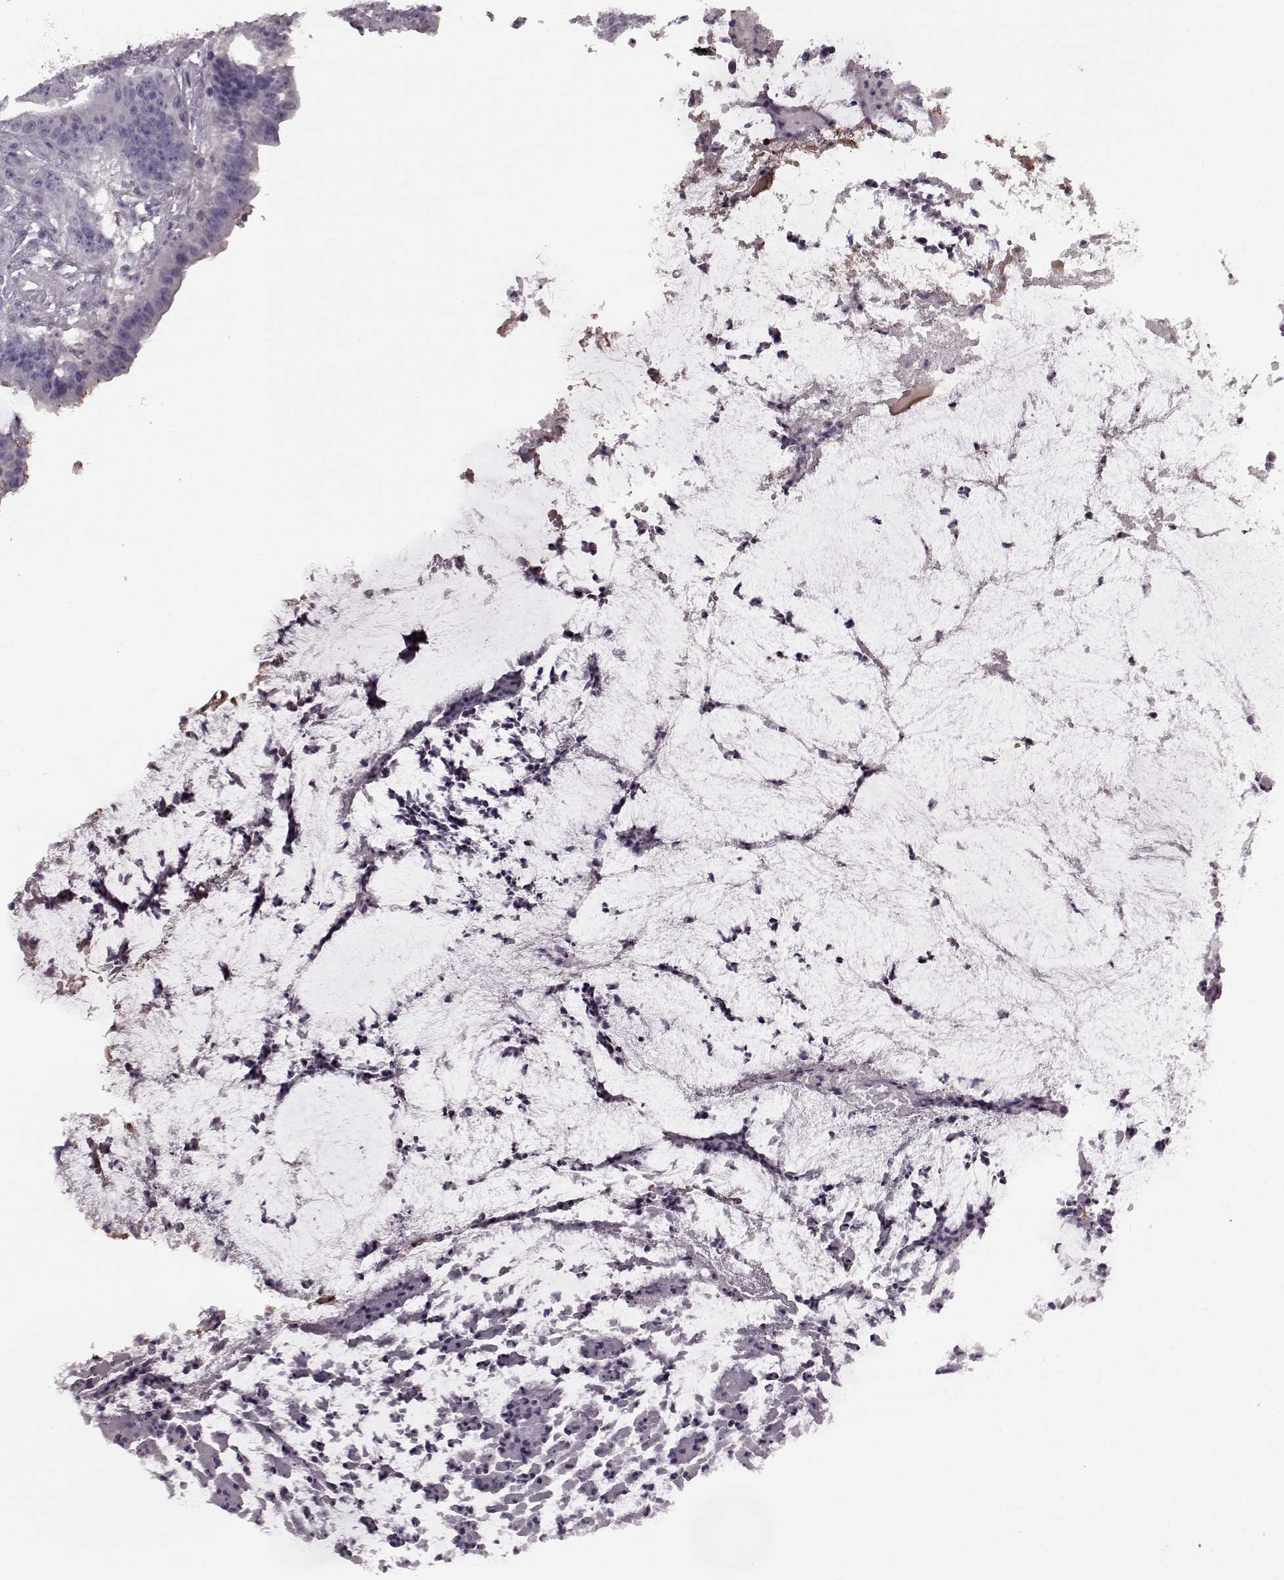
{"staining": {"intensity": "negative", "quantity": "none", "location": "none"}, "tissue": "colorectal cancer", "cell_type": "Tumor cells", "image_type": "cancer", "snomed": [{"axis": "morphology", "description": "Adenocarcinoma, NOS"}, {"axis": "topography", "description": "Colon"}], "caption": "Immunohistochemistry (IHC) histopathology image of neoplastic tissue: colorectal cancer (adenocarcinoma) stained with DAB (3,3'-diaminobenzidine) reveals no significant protein staining in tumor cells.", "gene": "CST7", "patient": {"sex": "female", "age": 43}}